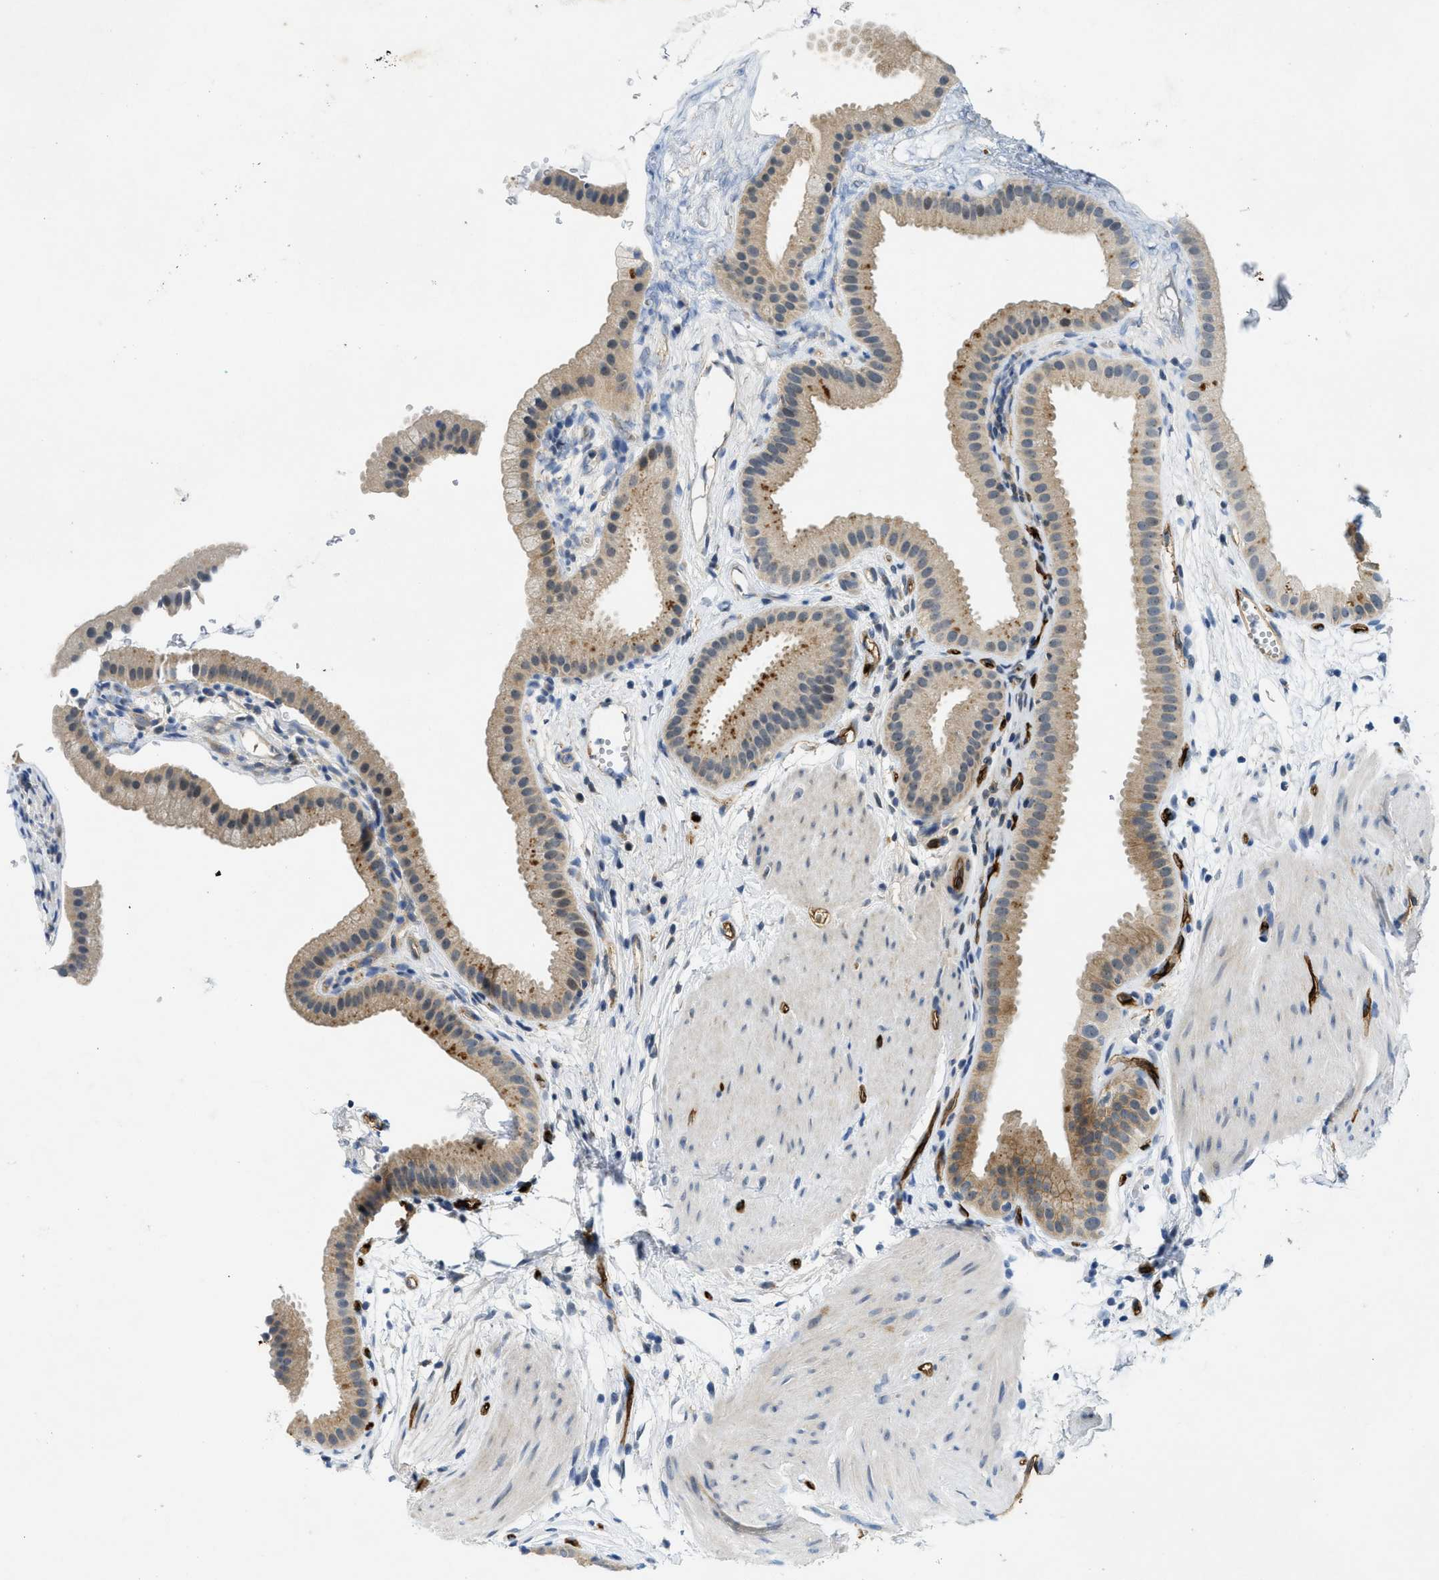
{"staining": {"intensity": "weak", "quantity": ">75%", "location": "cytoplasmic/membranous"}, "tissue": "gallbladder", "cell_type": "Glandular cells", "image_type": "normal", "snomed": [{"axis": "morphology", "description": "Normal tissue, NOS"}, {"axis": "topography", "description": "Gallbladder"}], "caption": "Immunohistochemistry (IHC) (DAB (3,3'-diaminobenzidine)) staining of normal human gallbladder shows weak cytoplasmic/membranous protein positivity in about >75% of glandular cells.", "gene": "SLCO2A1", "patient": {"sex": "female", "age": 64}}